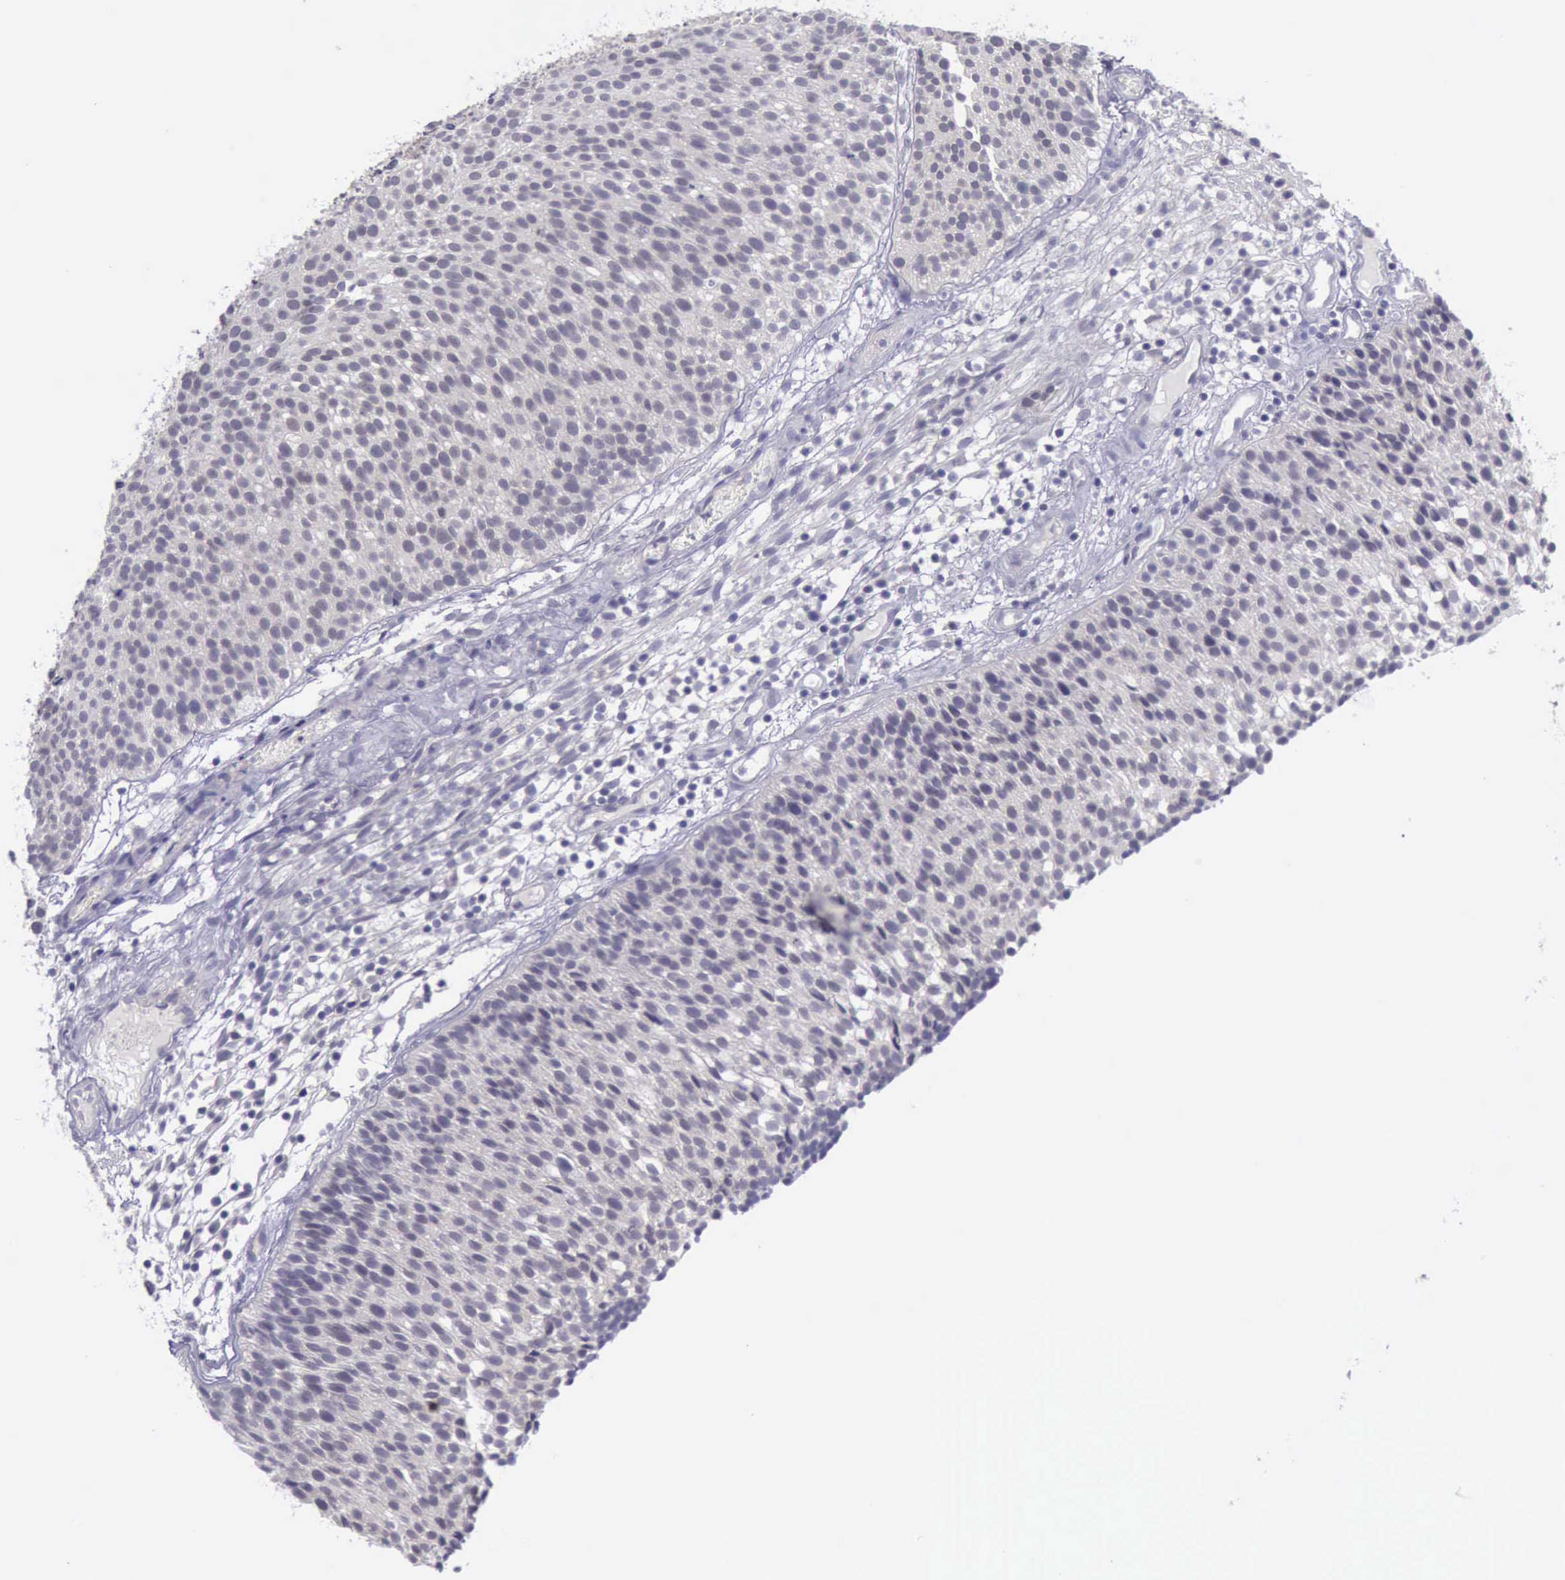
{"staining": {"intensity": "negative", "quantity": "none", "location": "none"}, "tissue": "urothelial cancer", "cell_type": "Tumor cells", "image_type": "cancer", "snomed": [{"axis": "morphology", "description": "Urothelial carcinoma, Low grade"}, {"axis": "topography", "description": "Urinary bladder"}], "caption": "Tumor cells are negative for protein expression in human urothelial cancer.", "gene": "ARNT2", "patient": {"sex": "male", "age": 85}}